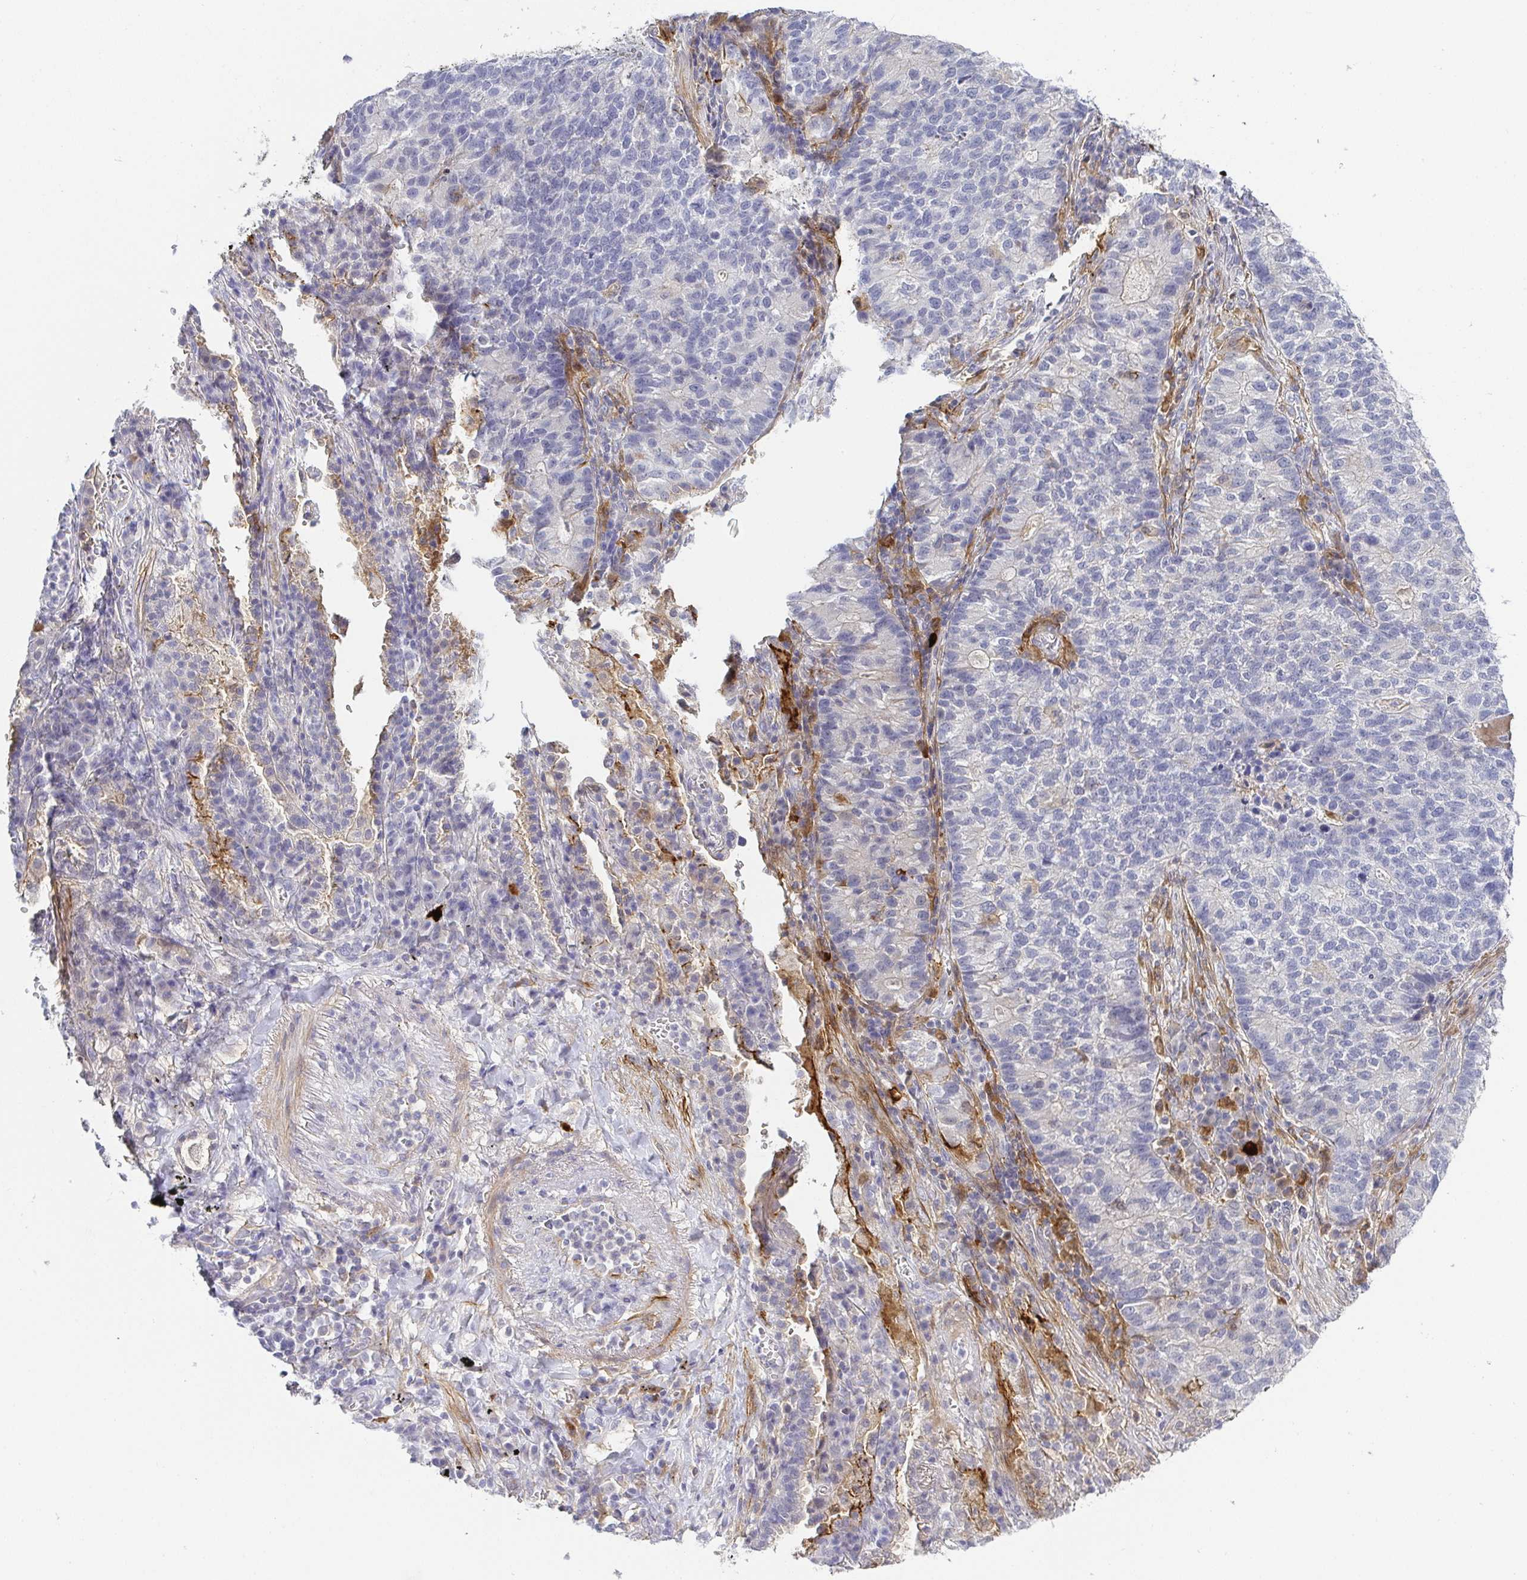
{"staining": {"intensity": "negative", "quantity": "none", "location": "none"}, "tissue": "lung cancer", "cell_type": "Tumor cells", "image_type": "cancer", "snomed": [{"axis": "morphology", "description": "Adenocarcinoma, NOS"}, {"axis": "topography", "description": "Lung"}], "caption": "Photomicrograph shows no significant protein staining in tumor cells of adenocarcinoma (lung).", "gene": "RNASE7", "patient": {"sex": "male", "age": 57}}